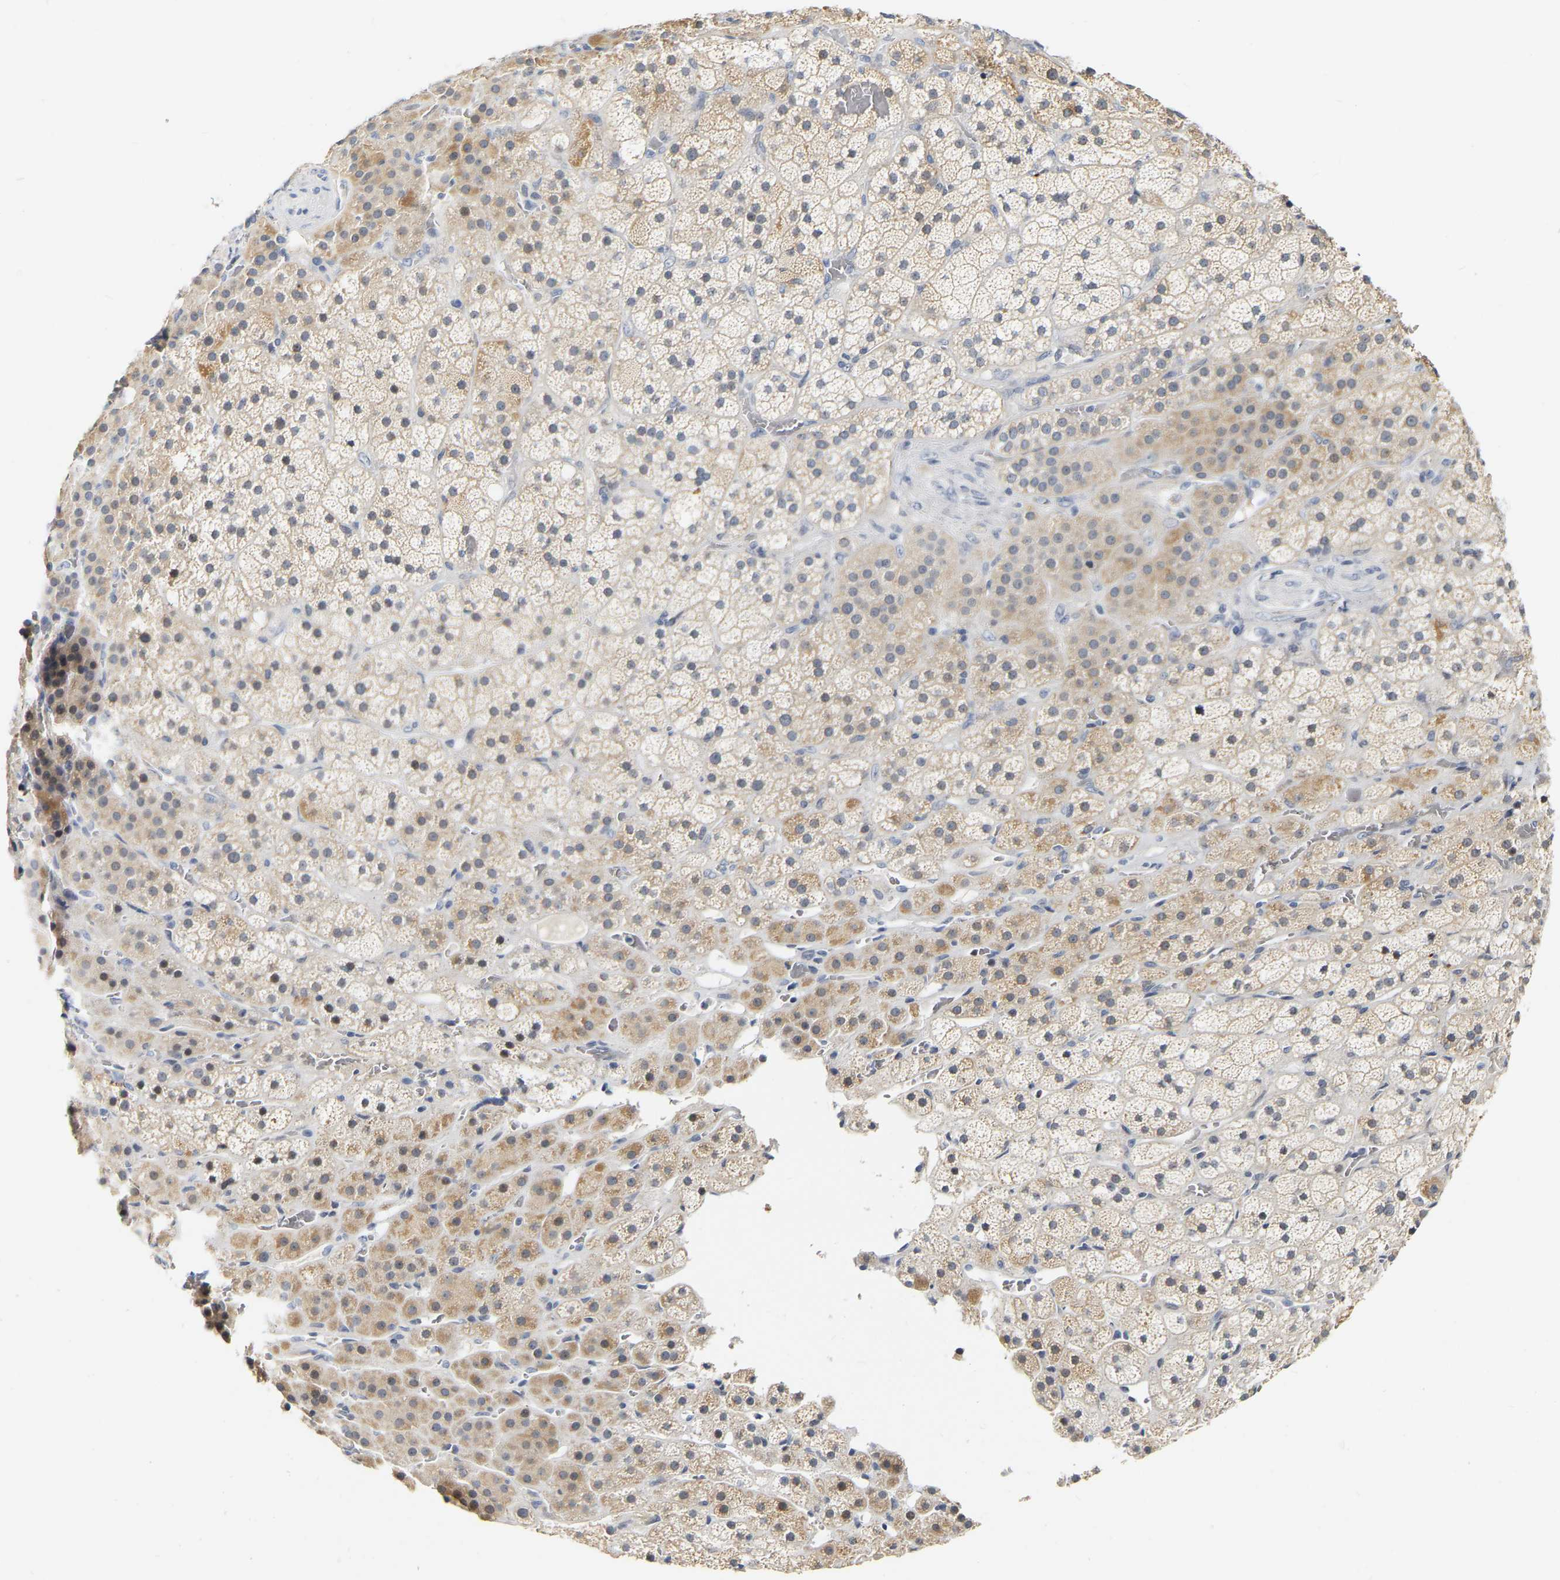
{"staining": {"intensity": "moderate", "quantity": "<25%", "location": "cytoplasmic/membranous"}, "tissue": "adrenal gland", "cell_type": "Glandular cells", "image_type": "normal", "snomed": [{"axis": "morphology", "description": "Normal tissue, NOS"}, {"axis": "topography", "description": "Adrenal gland"}], "caption": "DAB (3,3'-diaminobenzidine) immunohistochemical staining of unremarkable adrenal gland displays moderate cytoplasmic/membranous protein staining in about <25% of glandular cells.", "gene": "KRT76", "patient": {"sex": "male", "age": 57}}